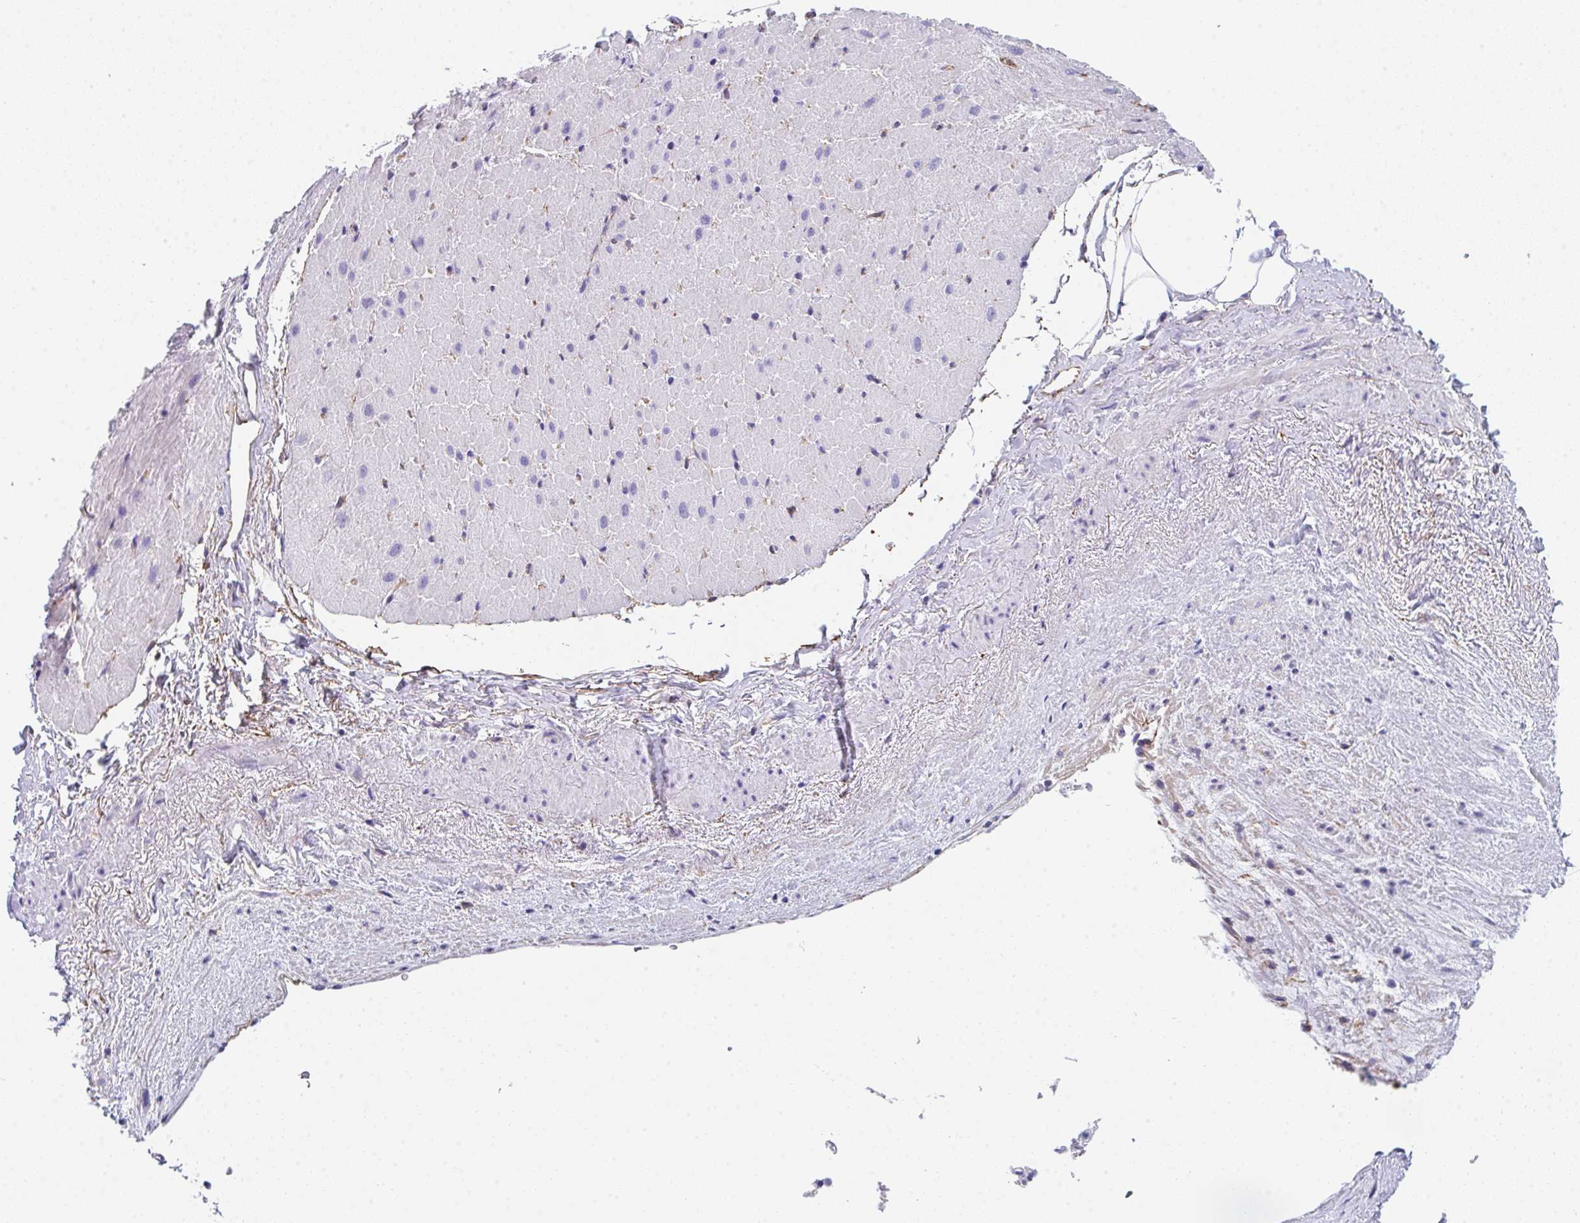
{"staining": {"intensity": "negative", "quantity": "none", "location": "none"}, "tissue": "heart muscle", "cell_type": "Cardiomyocytes", "image_type": "normal", "snomed": [{"axis": "morphology", "description": "Normal tissue, NOS"}, {"axis": "topography", "description": "Heart"}], "caption": "IHC of normal human heart muscle exhibits no staining in cardiomyocytes.", "gene": "DBN1", "patient": {"sex": "male", "age": 62}}